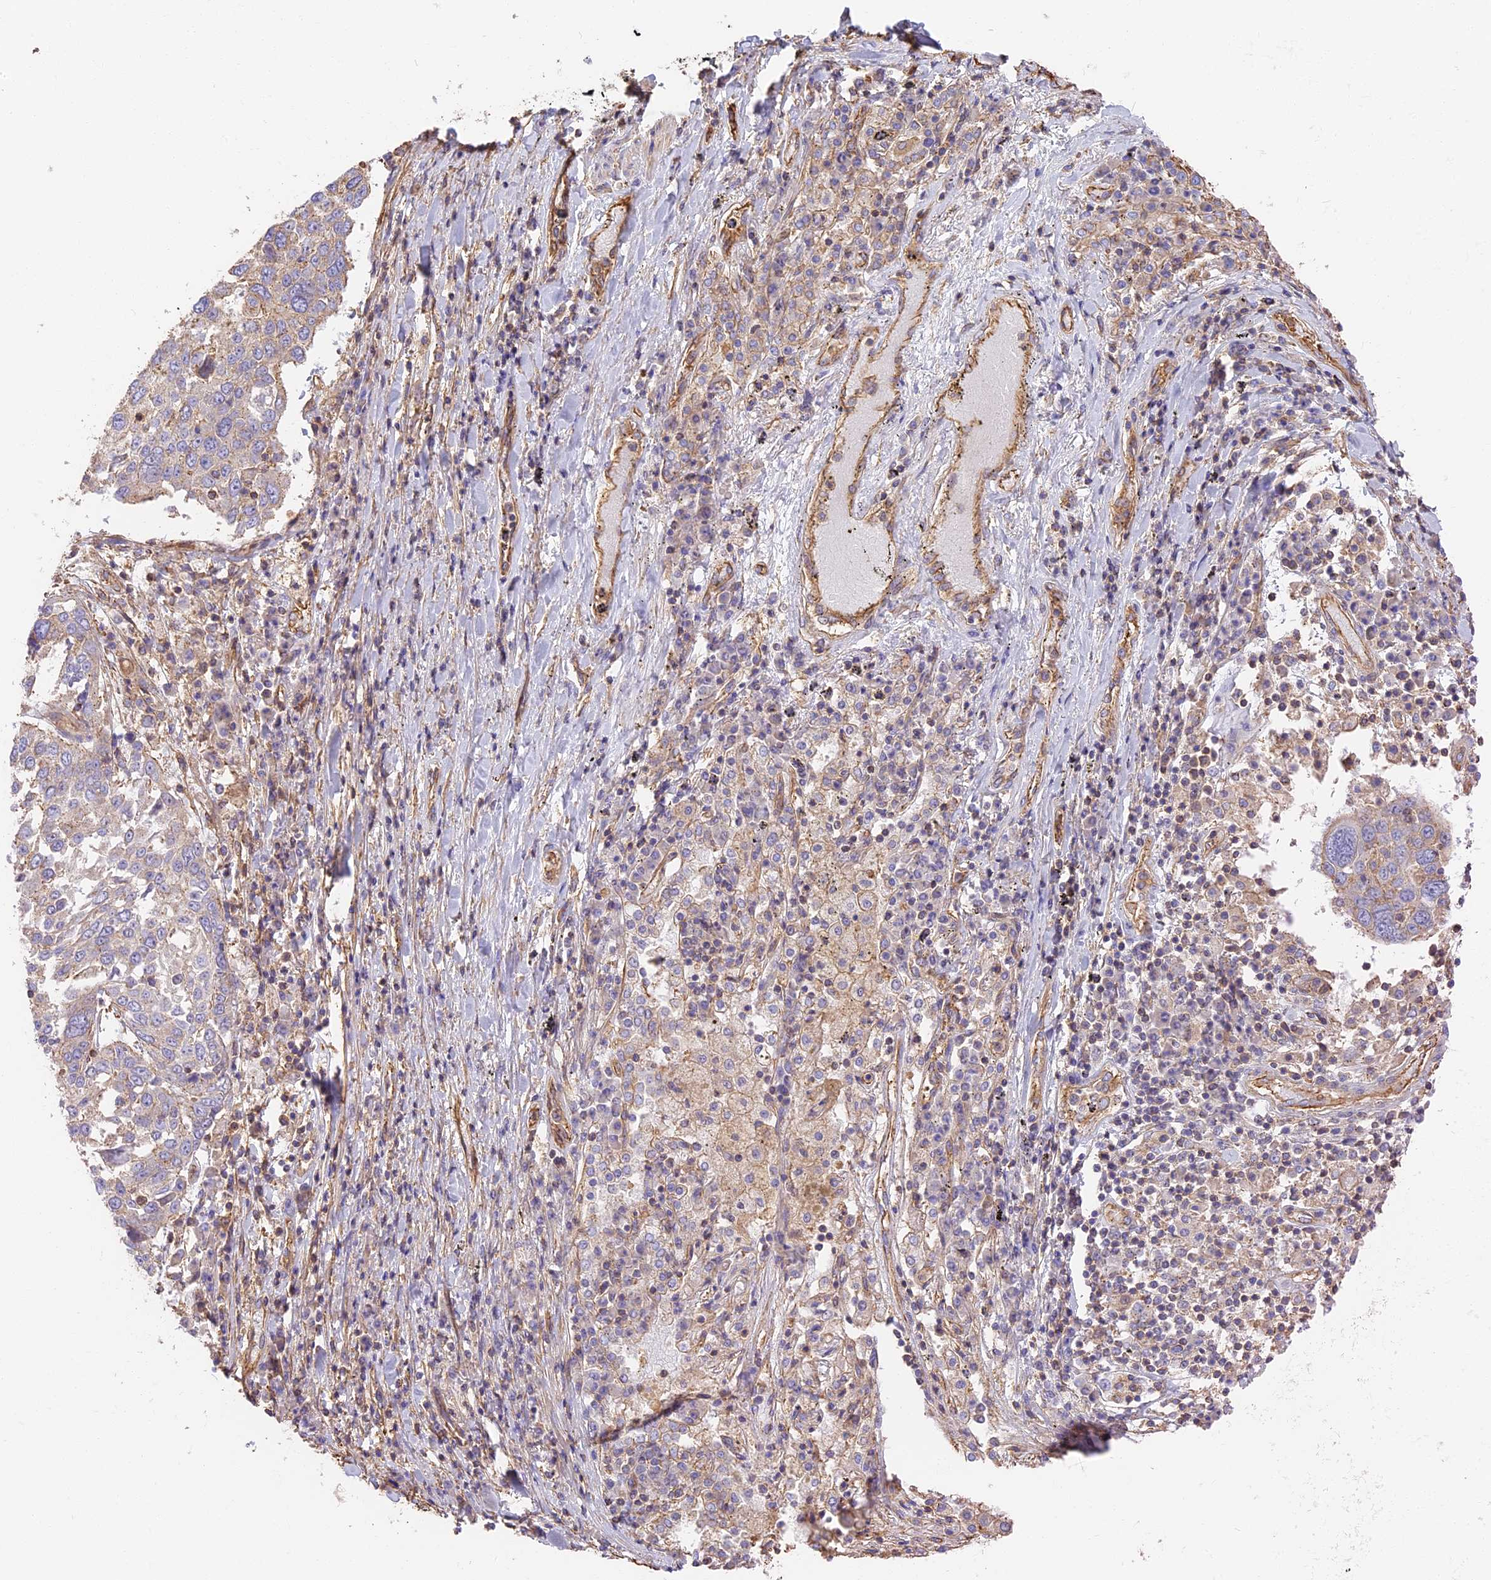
{"staining": {"intensity": "negative", "quantity": "none", "location": "none"}, "tissue": "lung cancer", "cell_type": "Tumor cells", "image_type": "cancer", "snomed": [{"axis": "morphology", "description": "Squamous cell carcinoma, NOS"}, {"axis": "topography", "description": "Lung"}], "caption": "DAB (3,3'-diaminobenzidine) immunohistochemical staining of human lung cancer (squamous cell carcinoma) displays no significant positivity in tumor cells. (DAB immunohistochemistry (IHC), high magnification).", "gene": "VPS18", "patient": {"sex": "male", "age": 65}}